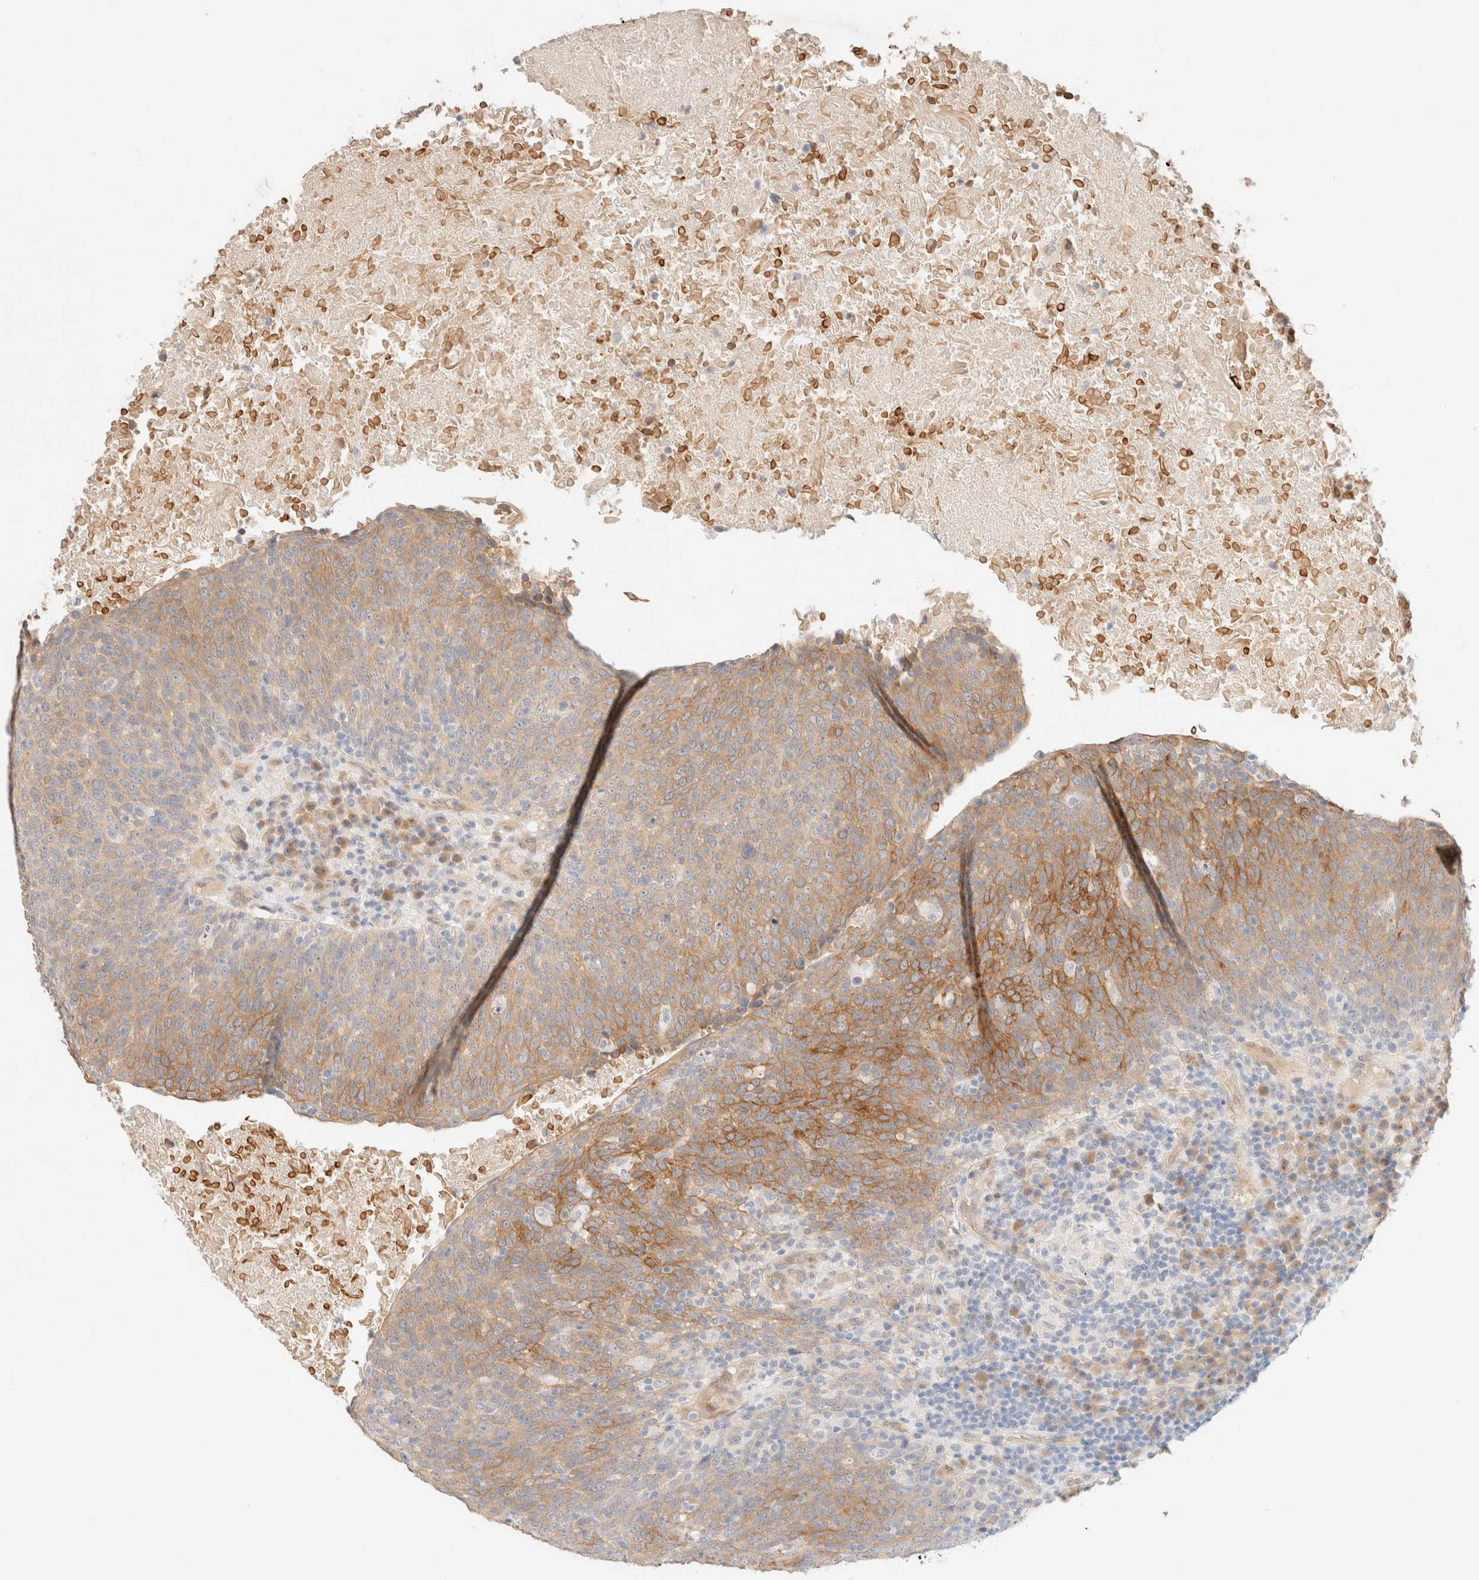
{"staining": {"intensity": "weak", "quantity": ">75%", "location": "cytoplasmic/membranous"}, "tissue": "head and neck cancer", "cell_type": "Tumor cells", "image_type": "cancer", "snomed": [{"axis": "morphology", "description": "Squamous cell carcinoma, NOS"}, {"axis": "morphology", "description": "Squamous cell carcinoma, metastatic, NOS"}, {"axis": "topography", "description": "Lymph node"}, {"axis": "topography", "description": "Head-Neck"}], "caption": "Metastatic squamous cell carcinoma (head and neck) tissue reveals weak cytoplasmic/membranous staining in approximately >75% of tumor cells, visualized by immunohistochemistry. (DAB IHC, brown staining for protein, blue staining for nuclei).", "gene": "CSNK1E", "patient": {"sex": "male", "age": 62}}